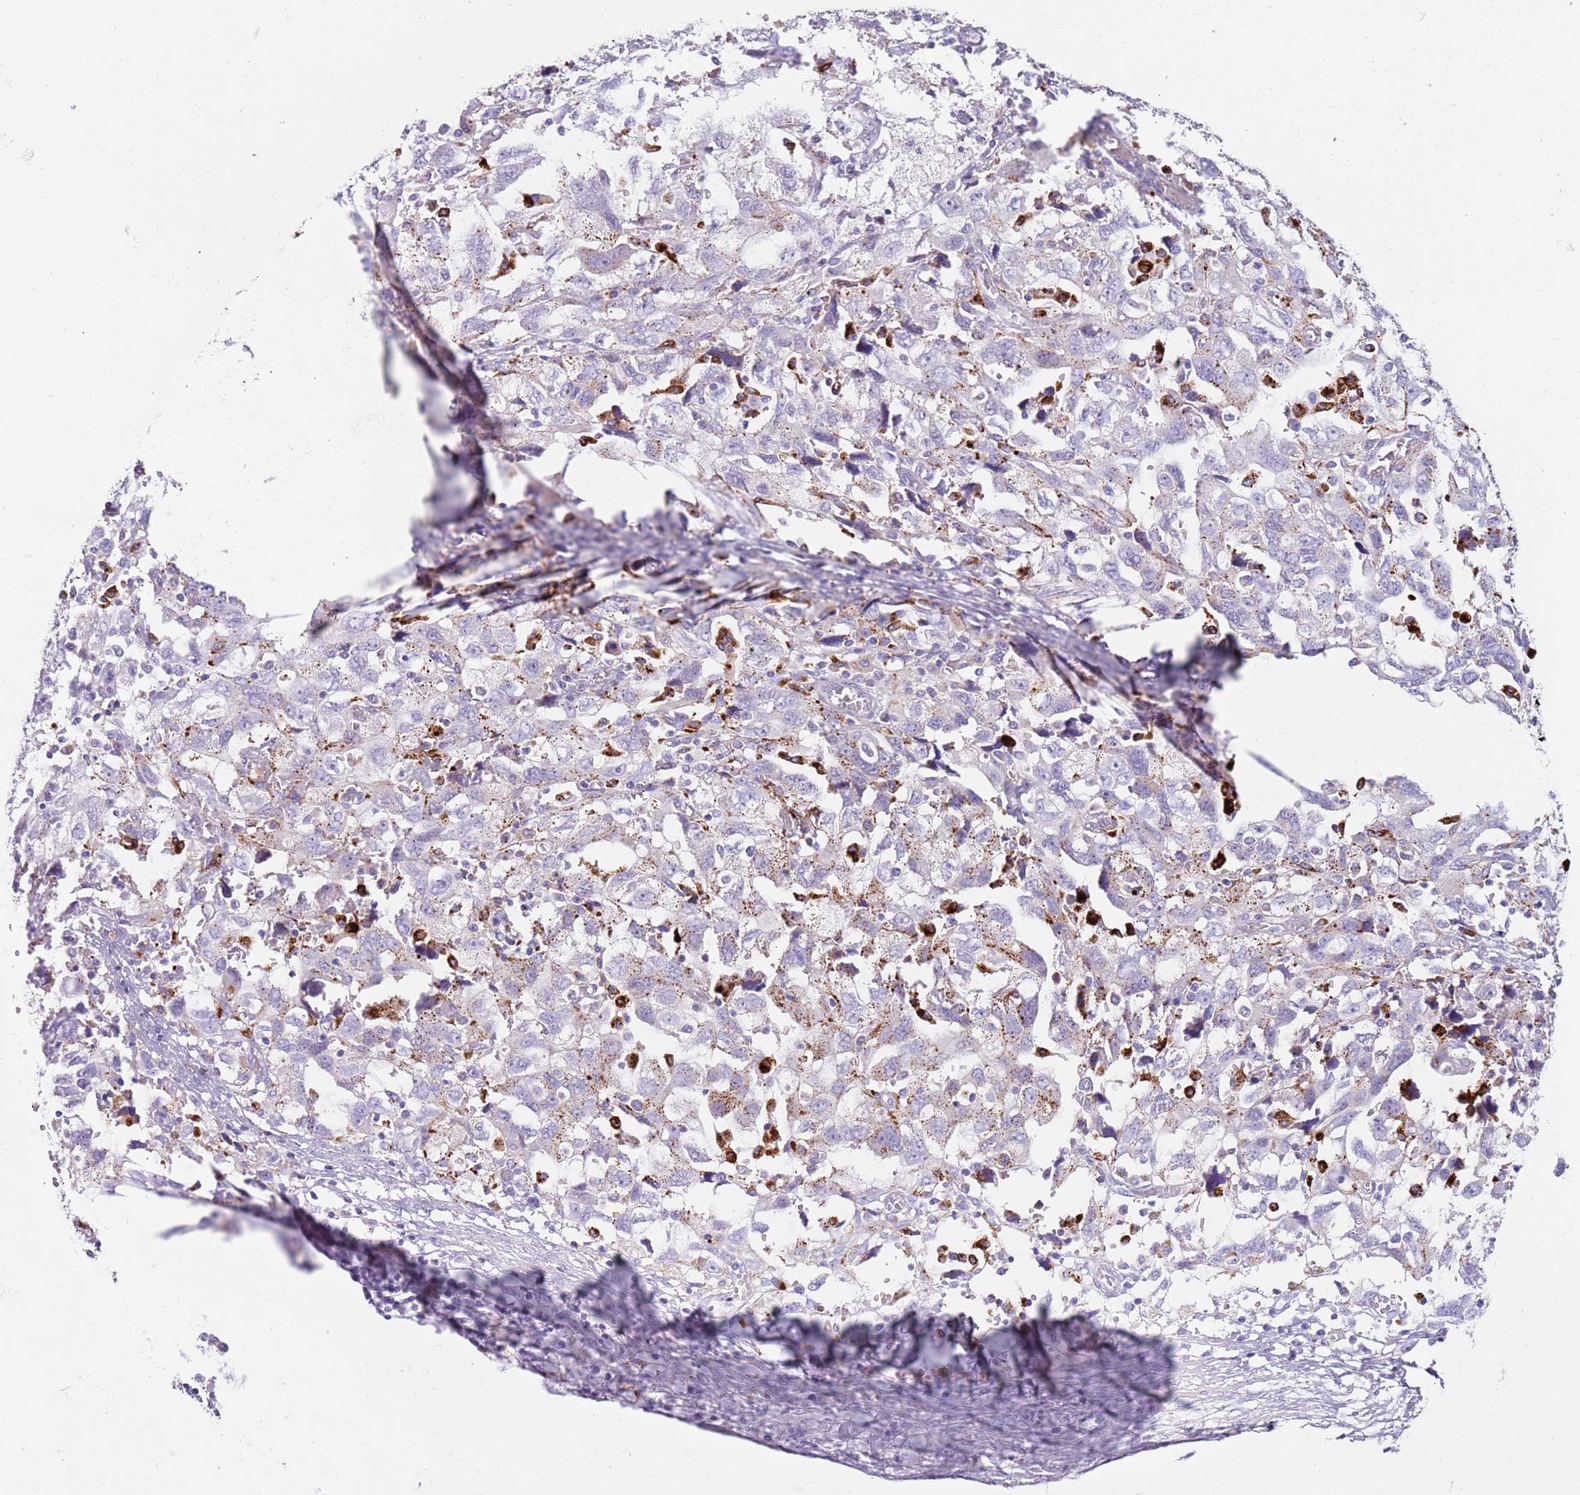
{"staining": {"intensity": "weak", "quantity": "<25%", "location": "cytoplasmic/membranous"}, "tissue": "ovarian cancer", "cell_type": "Tumor cells", "image_type": "cancer", "snomed": [{"axis": "morphology", "description": "Carcinoma, NOS"}, {"axis": "morphology", "description": "Cystadenocarcinoma, serous, NOS"}, {"axis": "topography", "description": "Ovary"}], "caption": "Ovarian carcinoma stained for a protein using IHC reveals no positivity tumor cells.", "gene": "LRRN3", "patient": {"sex": "female", "age": 69}}